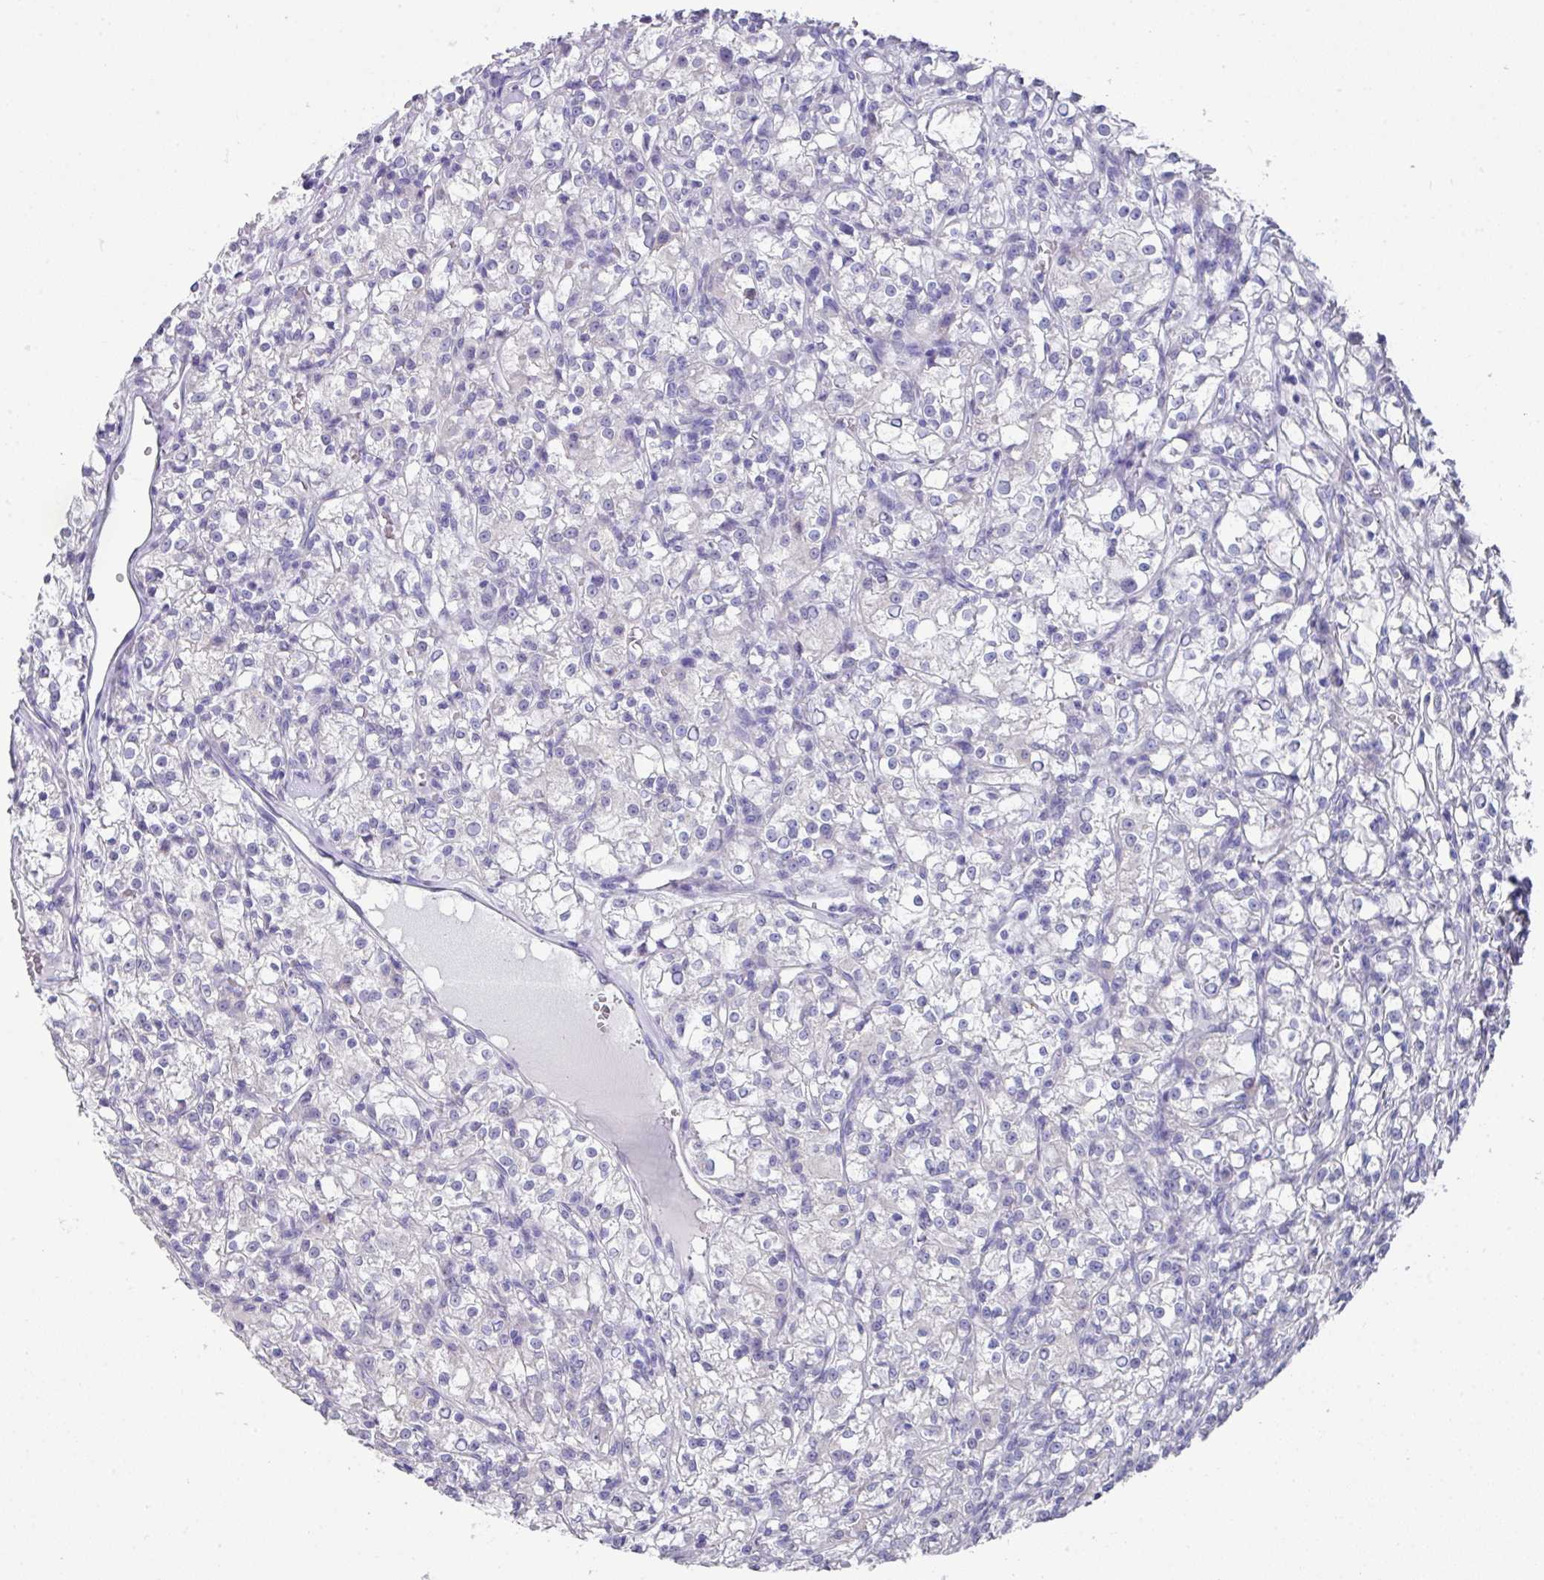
{"staining": {"intensity": "negative", "quantity": "none", "location": "none"}, "tissue": "renal cancer", "cell_type": "Tumor cells", "image_type": "cancer", "snomed": [{"axis": "morphology", "description": "Adenocarcinoma, NOS"}, {"axis": "topography", "description": "Kidney"}], "caption": "High power microscopy image of an IHC micrograph of adenocarcinoma (renal), revealing no significant staining in tumor cells.", "gene": "DAZL", "patient": {"sex": "female", "age": 59}}